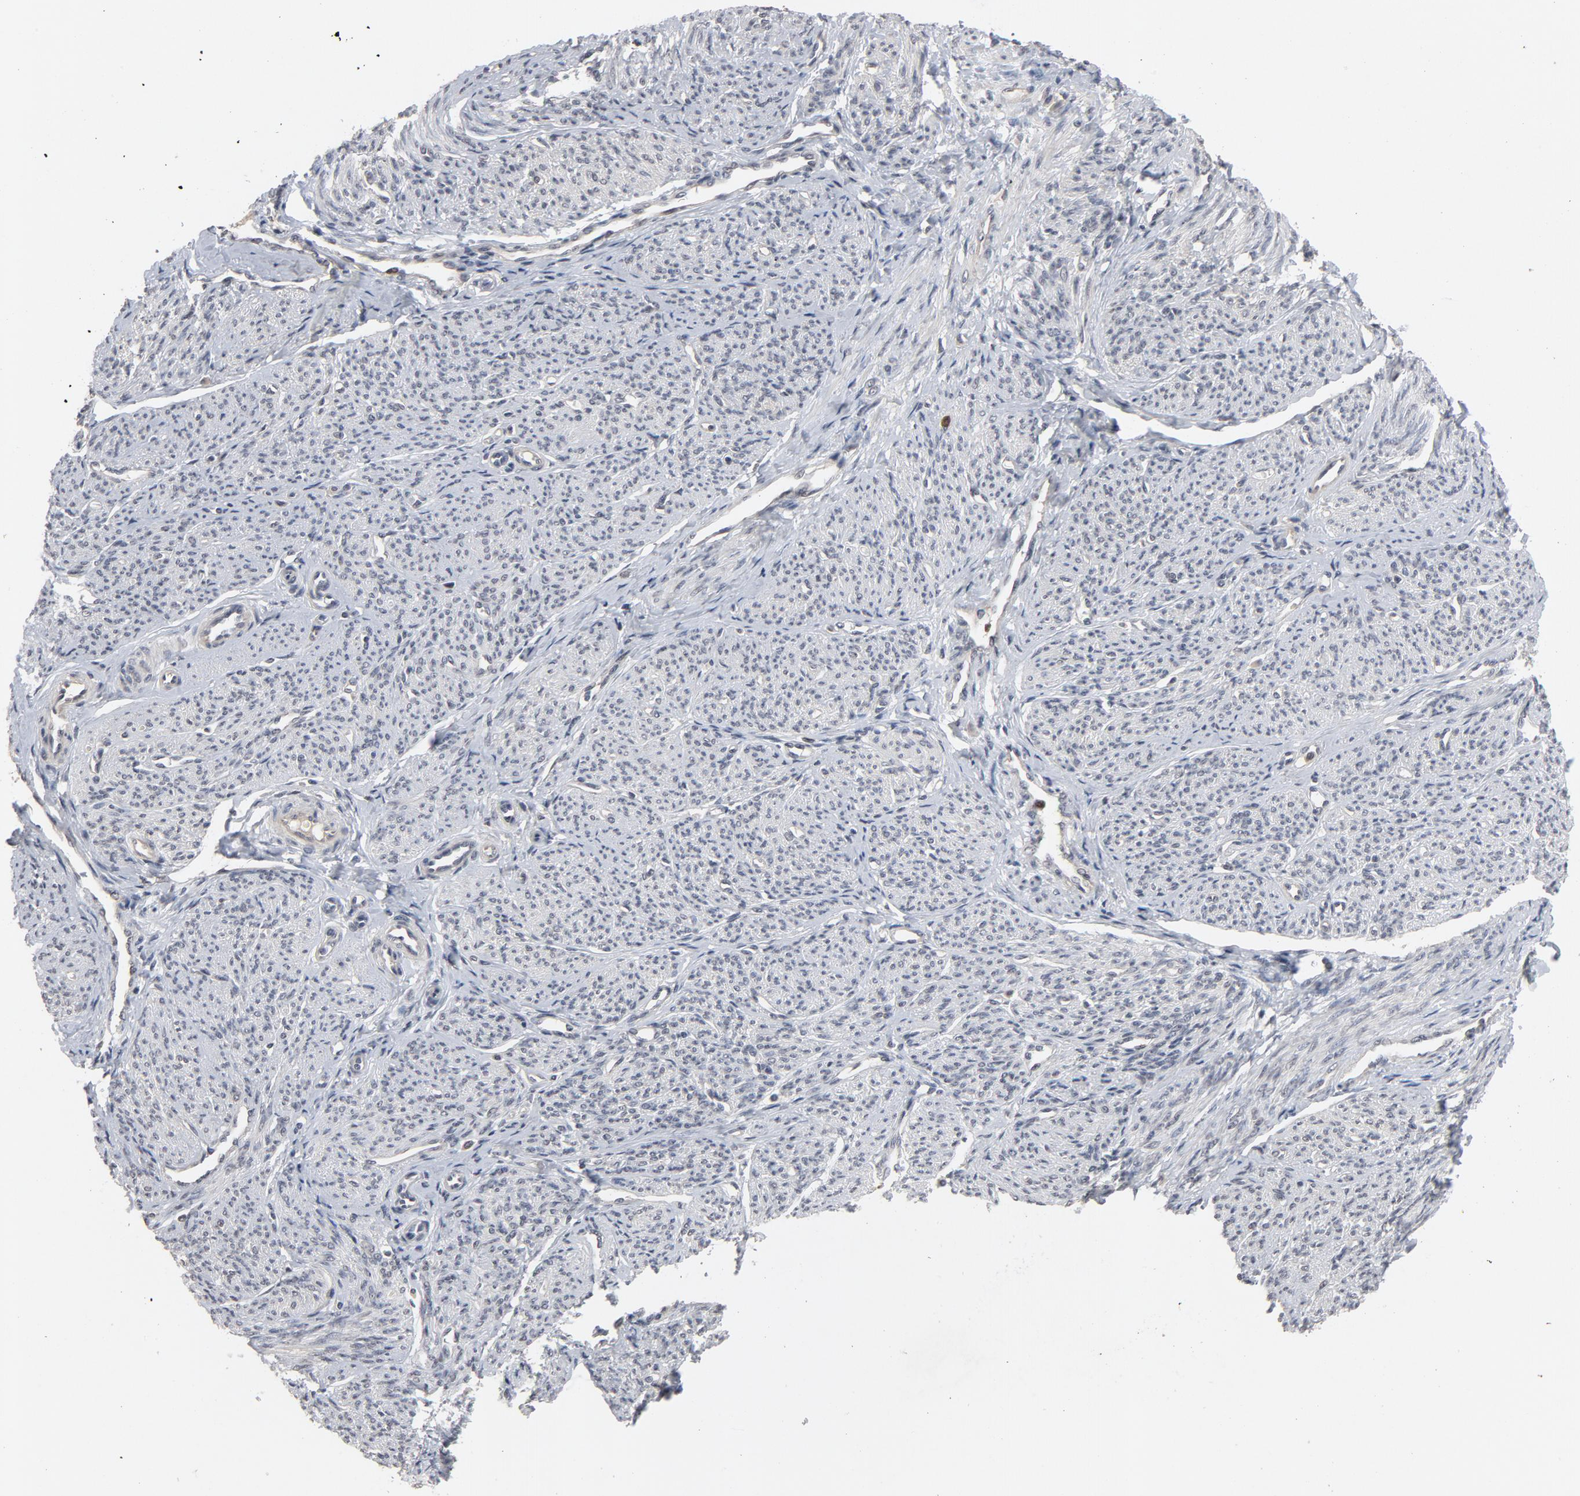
{"staining": {"intensity": "negative", "quantity": "none", "location": "none"}, "tissue": "smooth muscle", "cell_type": "Smooth muscle cells", "image_type": "normal", "snomed": [{"axis": "morphology", "description": "Normal tissue, NOS"}, {"axis": "topography", "description": "Smooth muscle"}], "caption": "High power microscopy photomicrograph of an immunohistochemistry photomicrograph of normal smooth muscle, revealing no significant staining in smooth muscle cells. (DAB (3,3'-diaminobenzidine) immunohistochemistry (IHC) with hematoxylin counter stain).", "gene": "RTL5", "patient": {"sex": "female", "age": 65}}